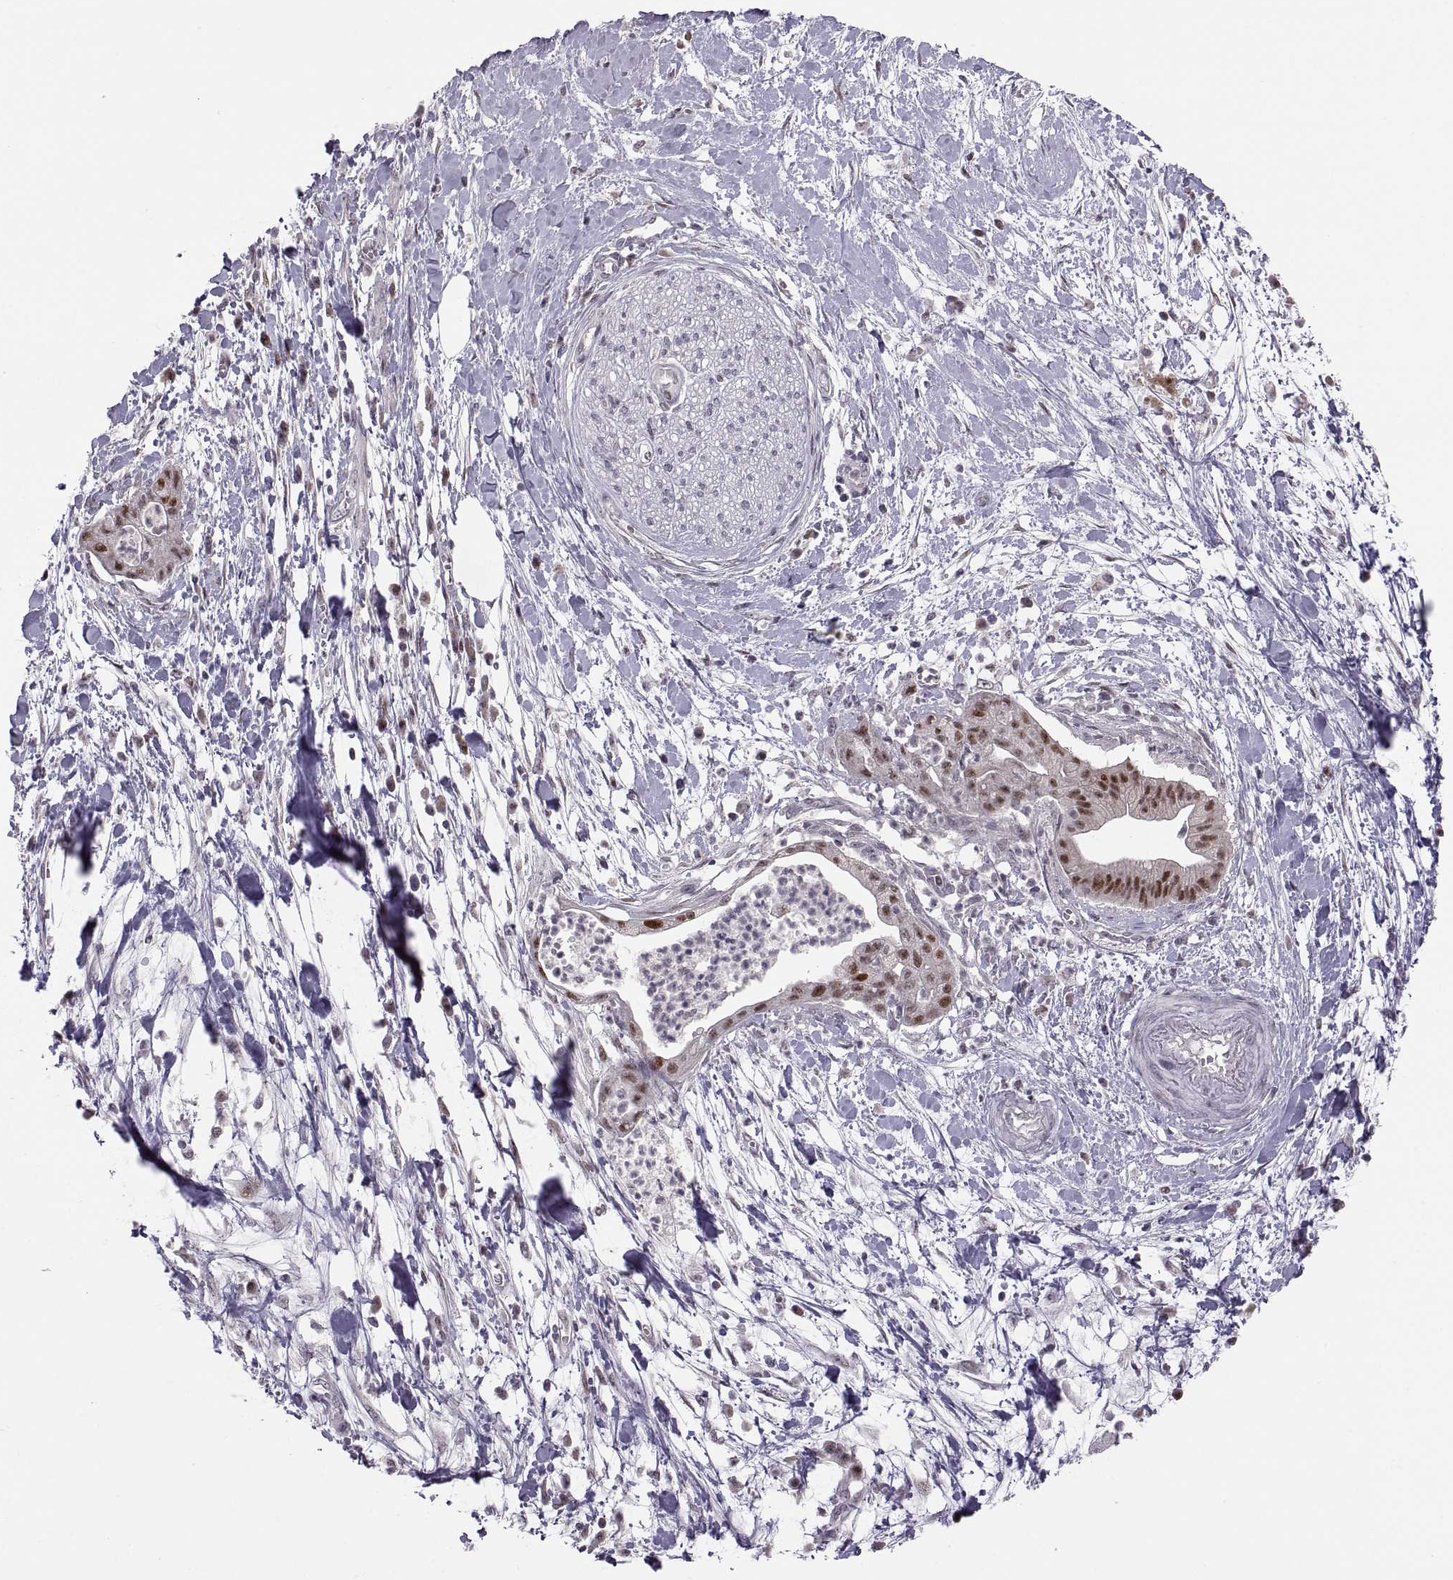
{"staining": {"intensity": "strong", "quantity": "25%-75%", "location": "nuclear"}, "tissue": "pancreatic cancer", "cell_type": "Tumor cells", "image_type": "cancer", "snomed": [{"axis": "morphology", "description": "Normal tissue, NOS"}, {"axis": "morphology", "description": "Adenocarcinoma, NOS"}, {"axis": "topography", "description": "Lymph node"}, {"axis": "topography", "description": "Pancreas"}], "caption": "Adenocarcinoma (pancreatic) tissue reveals strong nuclear positivity in approximately 25%-75% of tumor cells", "gene": "SNAI1", "patient": {"sex": "female", "age": 58}}